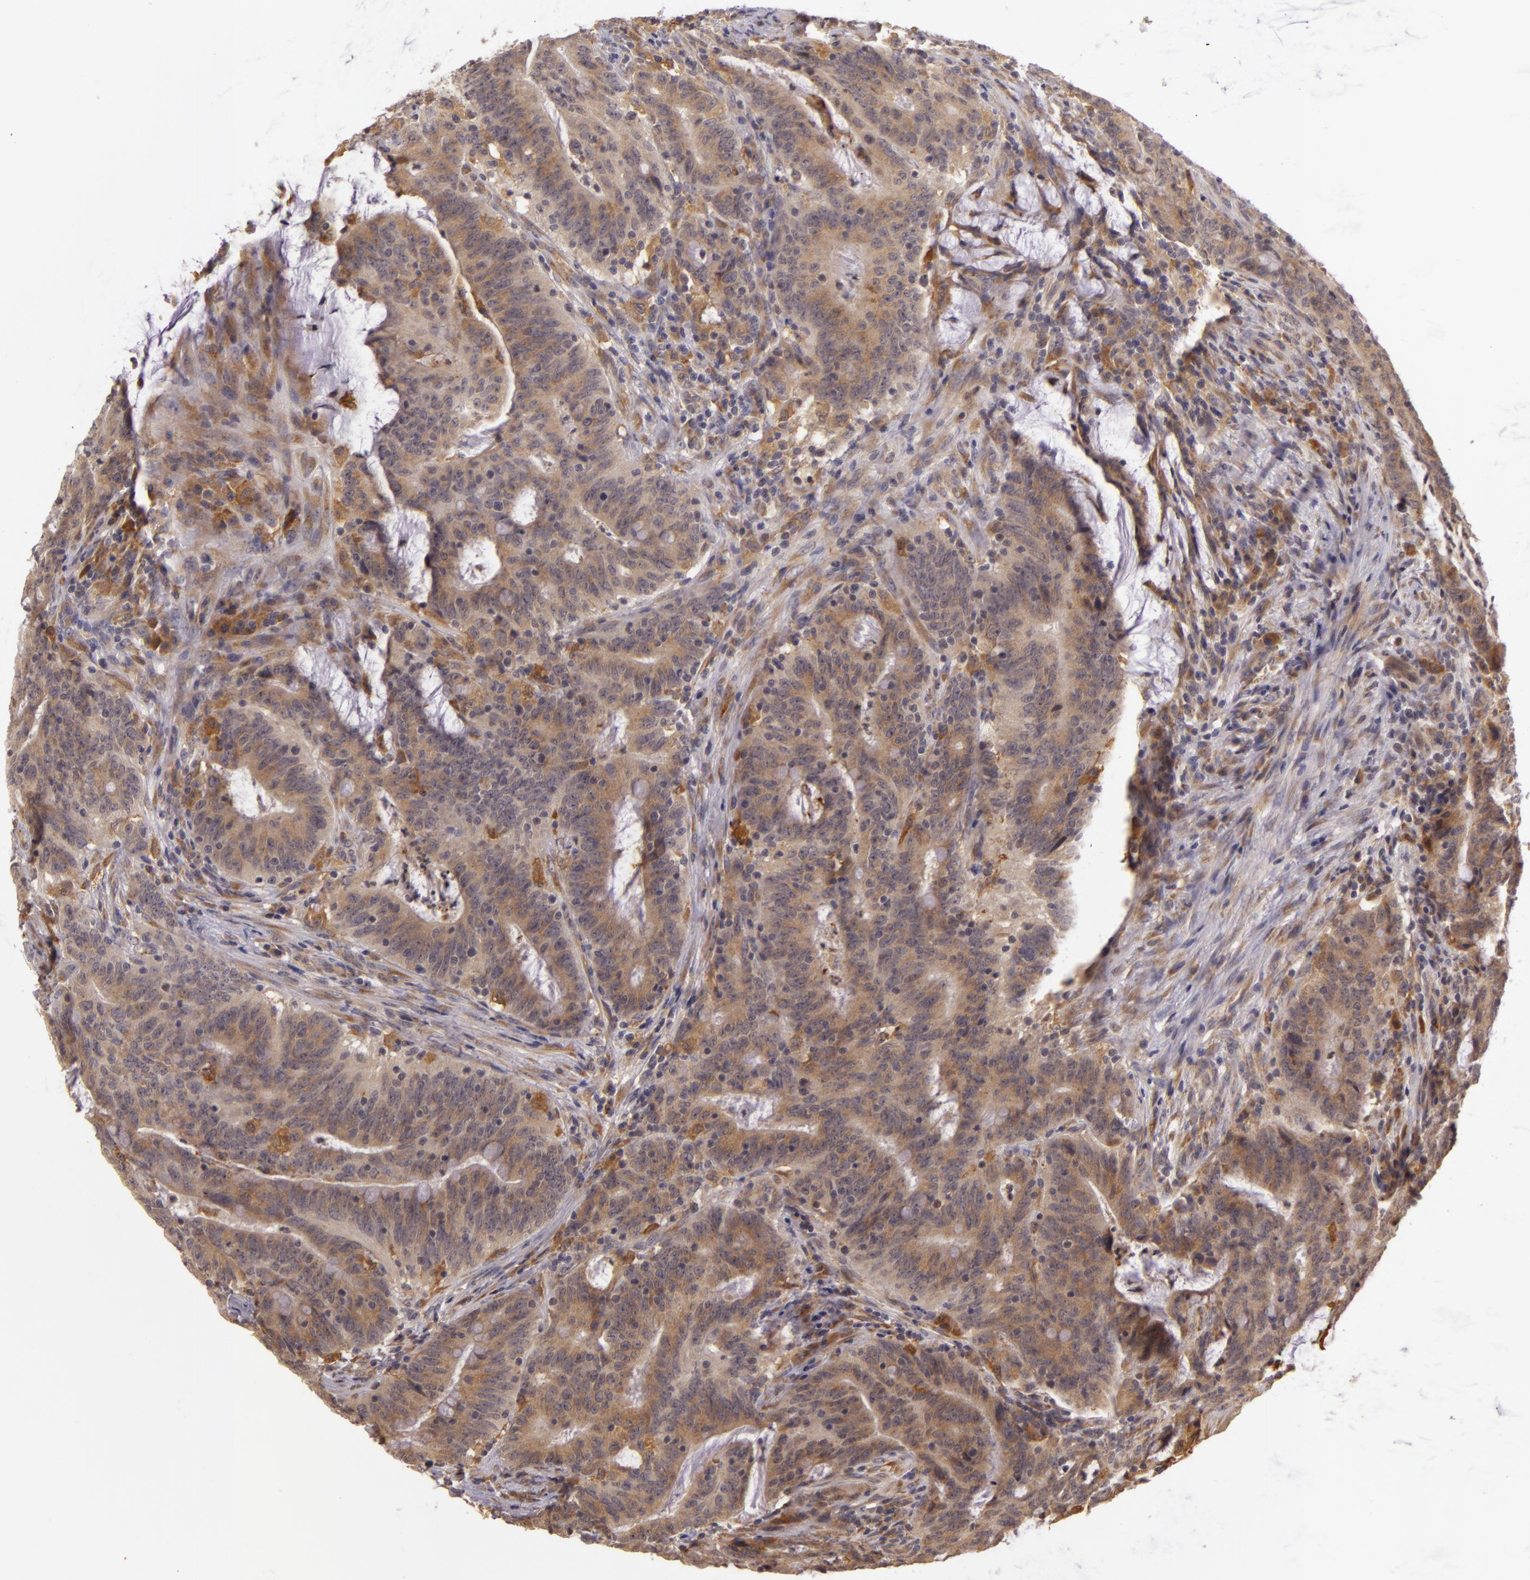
{"staining": {"intensity": "moderate", "quantity": ">75%", "location": "cytoplasmic/membranous"}, "tissue": "colorectal cancer", "cell_type": "Tumor cells", "image_type": "cancer", "snomed": [{"axis": "morphology", "description": "Adenocarcinoma, NOS"}, {"axis": "topography", "description": "Colon"}], "caption": "Human colorectal adenocarcinoma stained with a protein marker demonstrates moderate staining in tumor cells.", "gene": "PPP1R3F", "patient": {"sex": "male", "age": 54}}